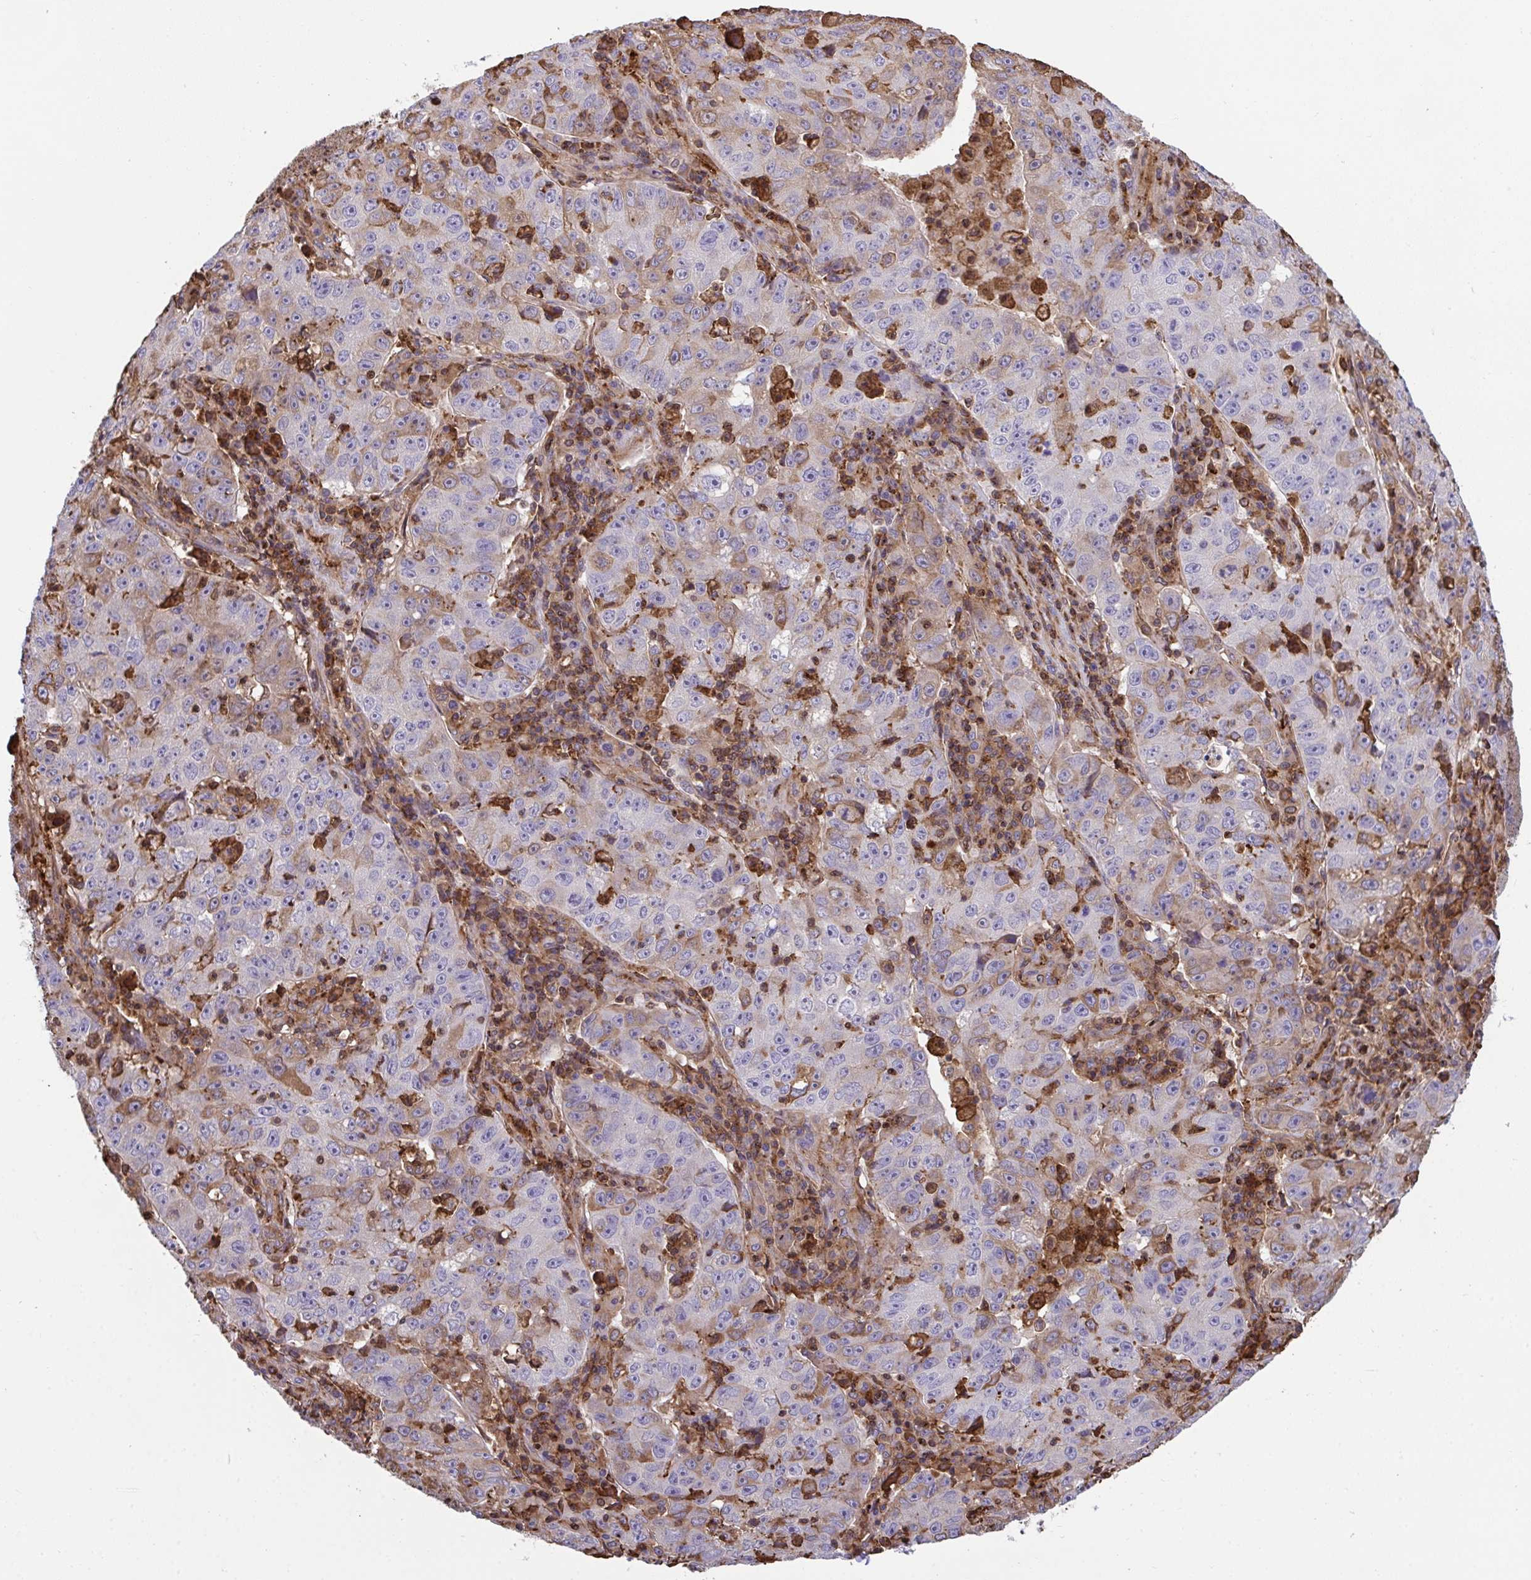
{"staining": {"intensity": "moderate", "quantity": "<25%", "location": "cytoplasmic/membranous"}, "tissue": "lung cancer", "cell_type": "Tumor cells", "image_type": "cancer", "snomed": [{"axis": "morphology", "description": "Normal morphology"}, {"axis": "morphology", "description": "Adenocarcinoma, NOS"}, {"axis": "topography", "description": "Lymph node"}, {"axis": "topography", "description": "Lung"}], "caption": "Protein staining of adenocarcinoma (lung) tissue exhibits moderate cytoplasmic/membranous expression in about <25% of tumor cells.", "gene": "PPIH", "patient": {"sex": "female", "age": 57}}